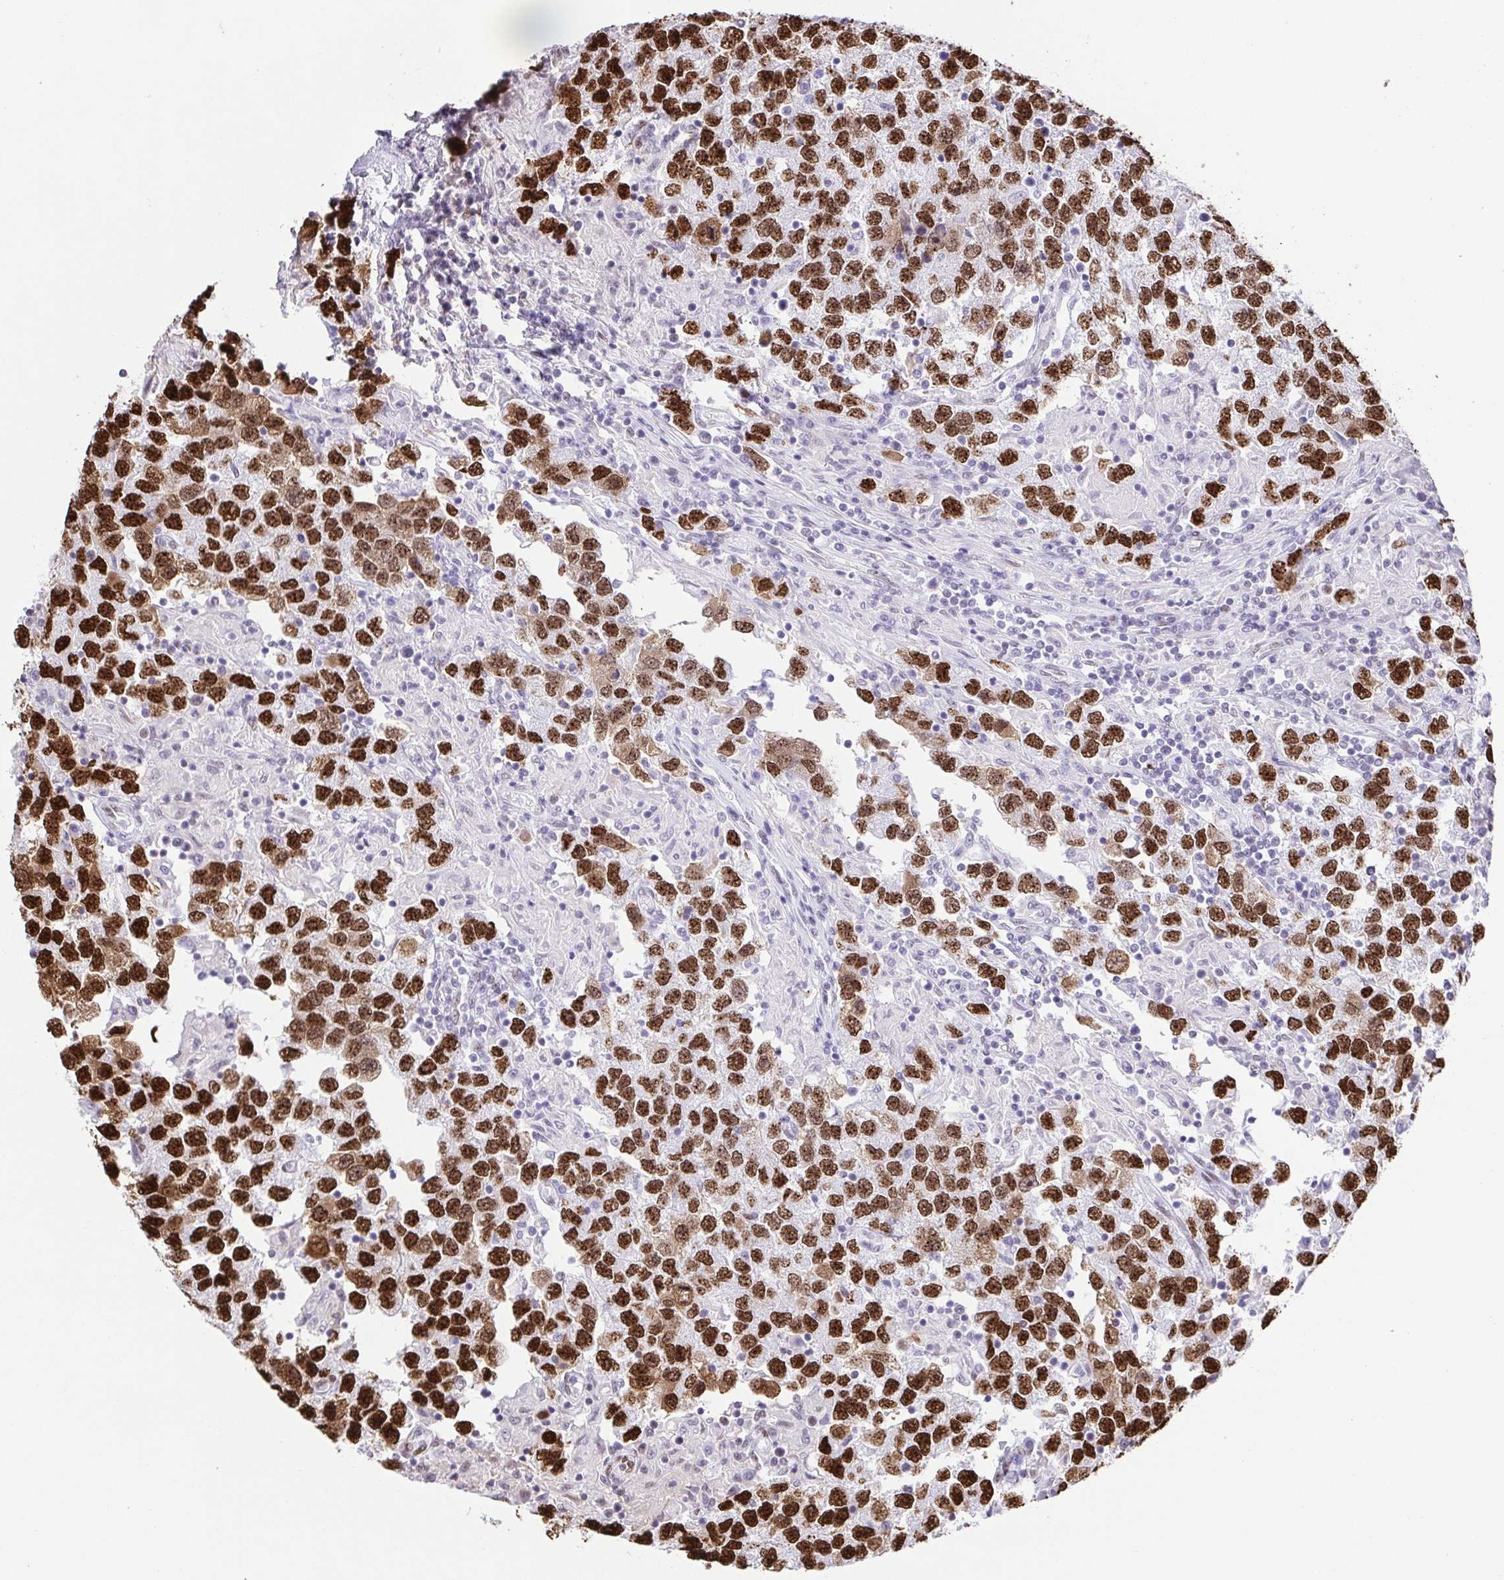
{"staining": {"intensity": "strong", "quantity": ">75%", "location": "nuclear"}, "tissue": "testis cancer", "cell_type": "Tumor cells", "image_type": "cancer", "snomed": [{"axis": "morphology", "description": "Seminoma, NOS"}, {"axis": "topography", "description": "Testis"}], "caption": "Immunohistochemistry photomicrograph of seminoma (testis) stained for a protein (brown), which exhibits high levels of strong nuclear expression in approximately >75% of tumor cells.", "gene": "TRIM28", "patient": {"sex": "male", "age": 26}}